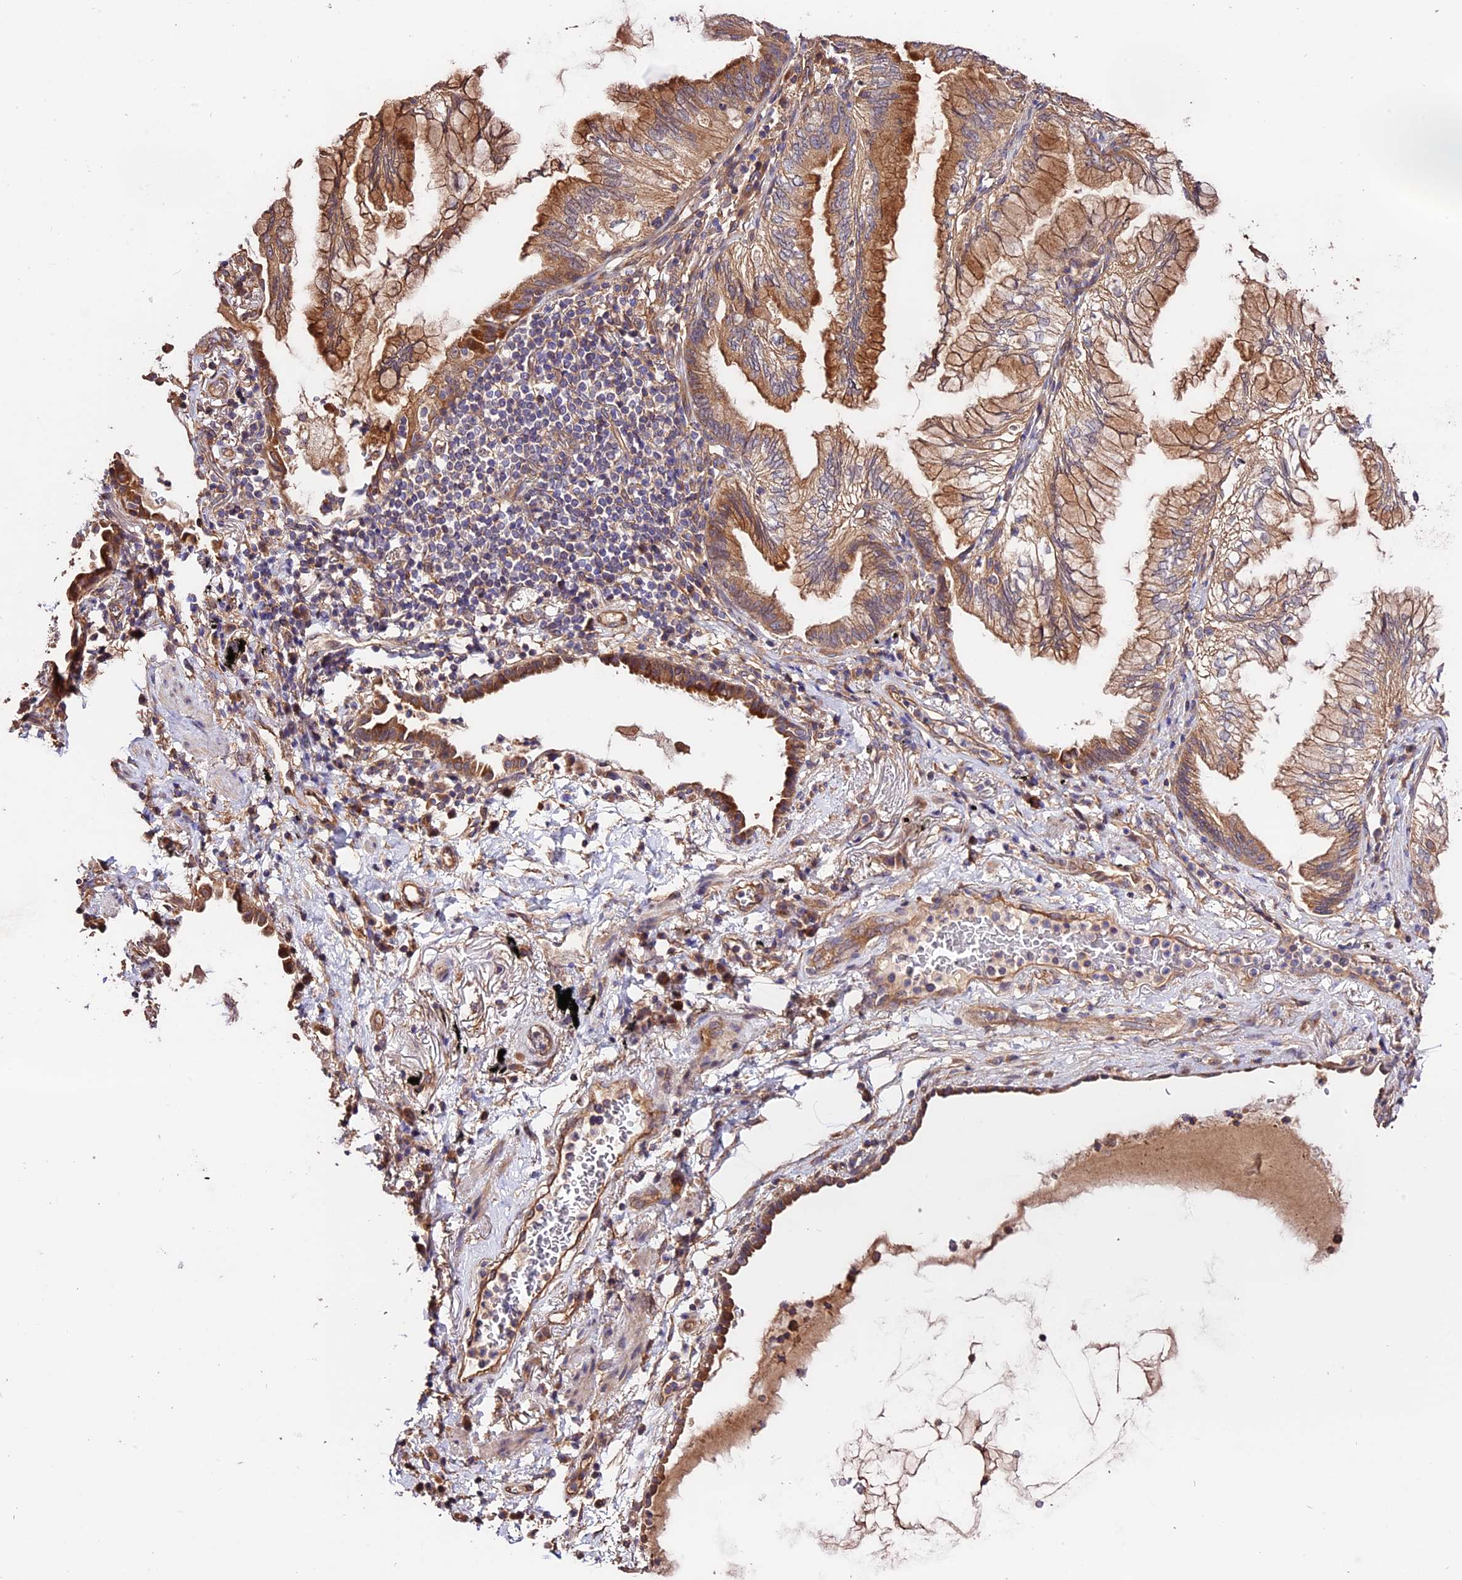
{"staining": {"intensity": "moderate", "quantity": ">75%", "location": "cytoplasmic/membranous"}, "tissue": "lung cancer", "cell_type": "Tumor cells", "image_type": "cancer", "snomed": [{"axis": "morphology", "description": "Adenocarcinoma, NOS"}, {"axis": "topography", "description": "Lung"}], "caption": "High-magnification brightfield microscopy of adenocarcinoma (lung) stained with DAB (3,3'-diaminobenzidine) (brown) and counterstained with hematoxylin (blue). tumor cells exhibit moderate cytoplasmic/membranous staining is appreciated in about>75% of cells. Using DAB (3,3'-diaminobenzidine) (brown) and hematoxylin (blue) stains, captured at high magnification using brightfield microscopy.", "gene": "CES3", "patient": {"sex": "female", "age": 70}}